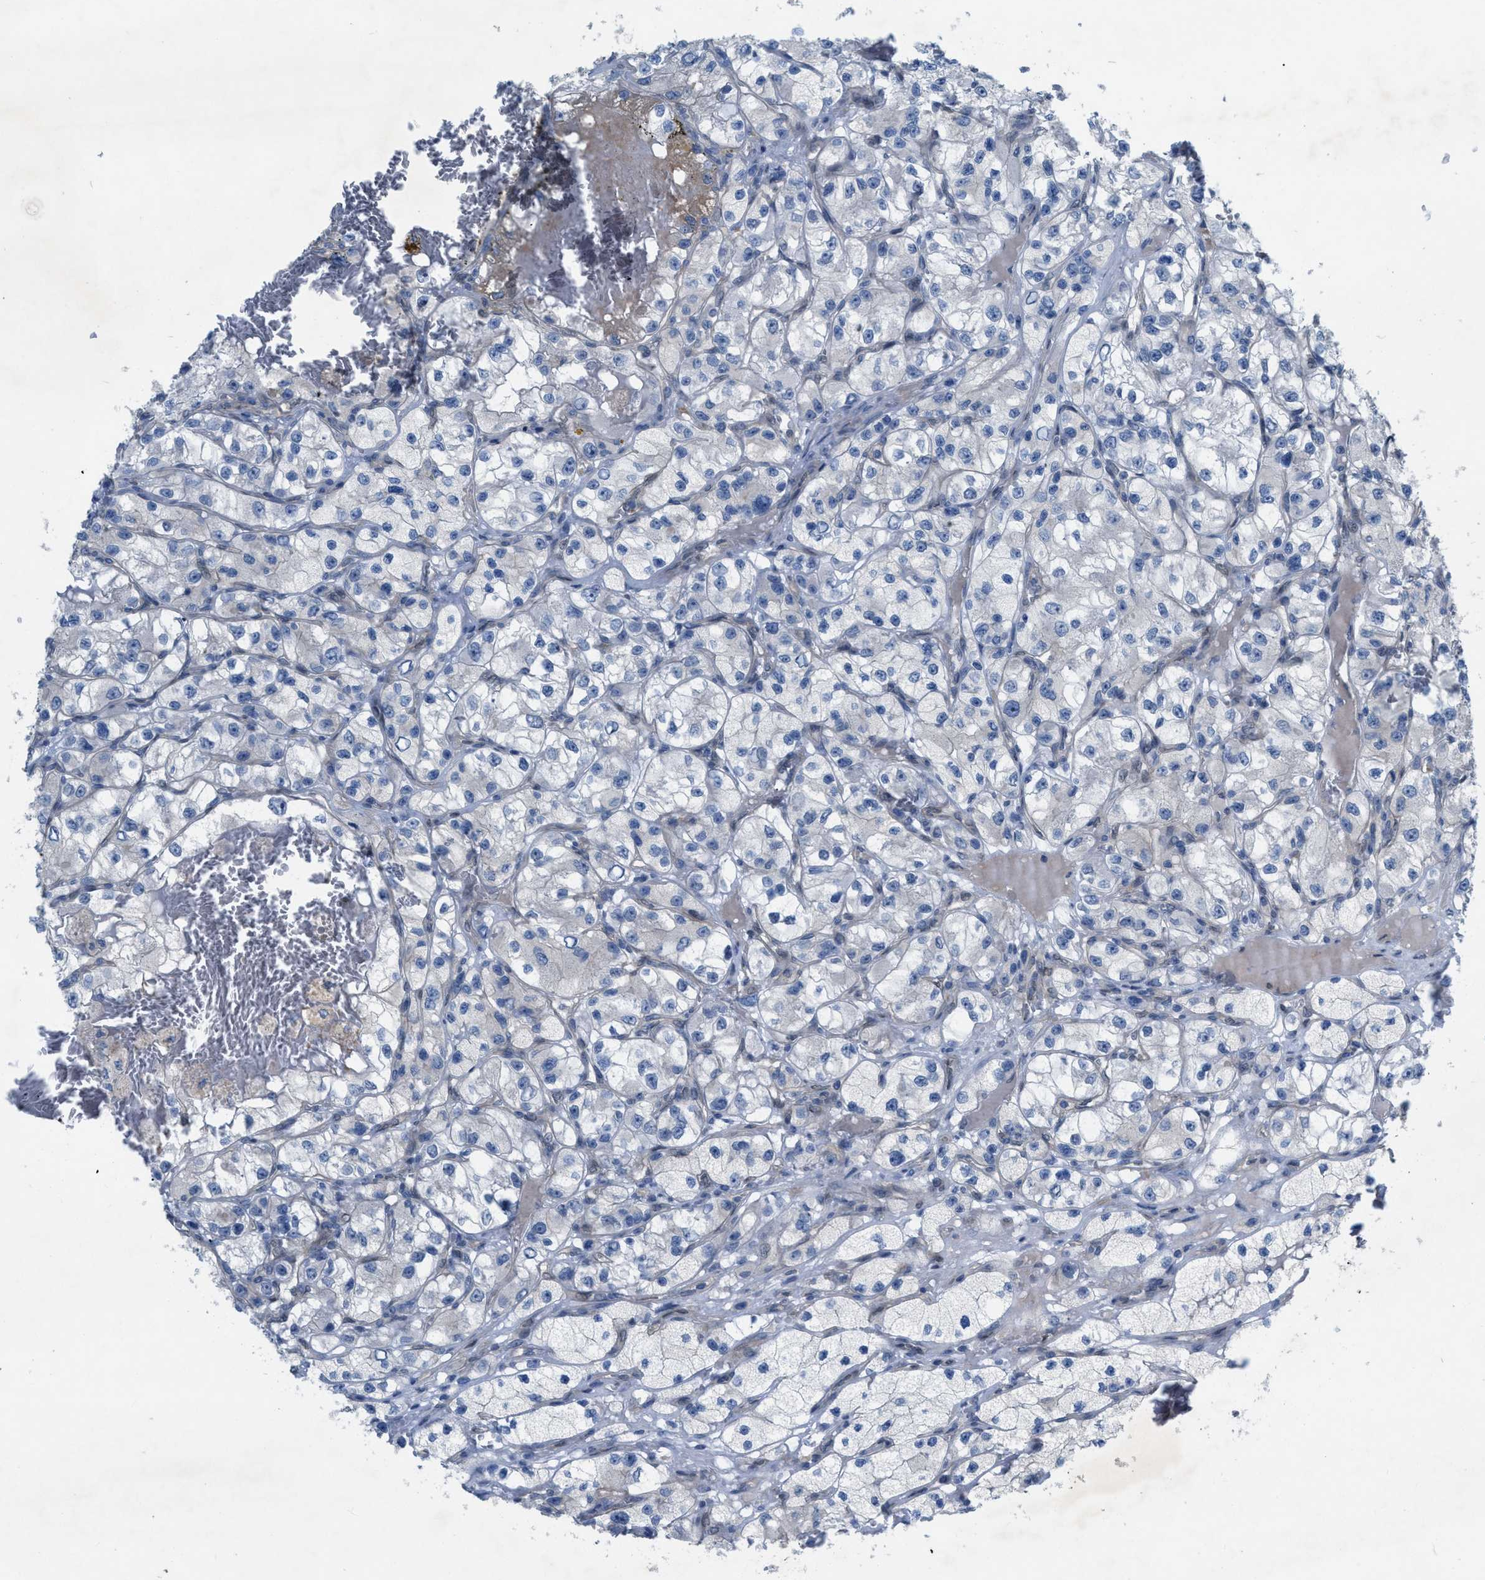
{"staining": {"intensity": "negative", "quantity": "none", "location": "none"}, "tissue": "renal cancer", "cell_type": "Tumor cells", "image_type": "cancer", "snomed": [{"axis": "morphology", "description": "Adenocarcinoma, NOS"}, {"axis": "topography", "description": "Kidney"}], "caption": "DAB (3,3'-diaminobenzidine) immunohistochemical staining of renal adenocarcinoma demonstrates no significant positivity in tumor cells.", "gene": "NDEL1", "patient": {"sex": "female", "age": 57}}